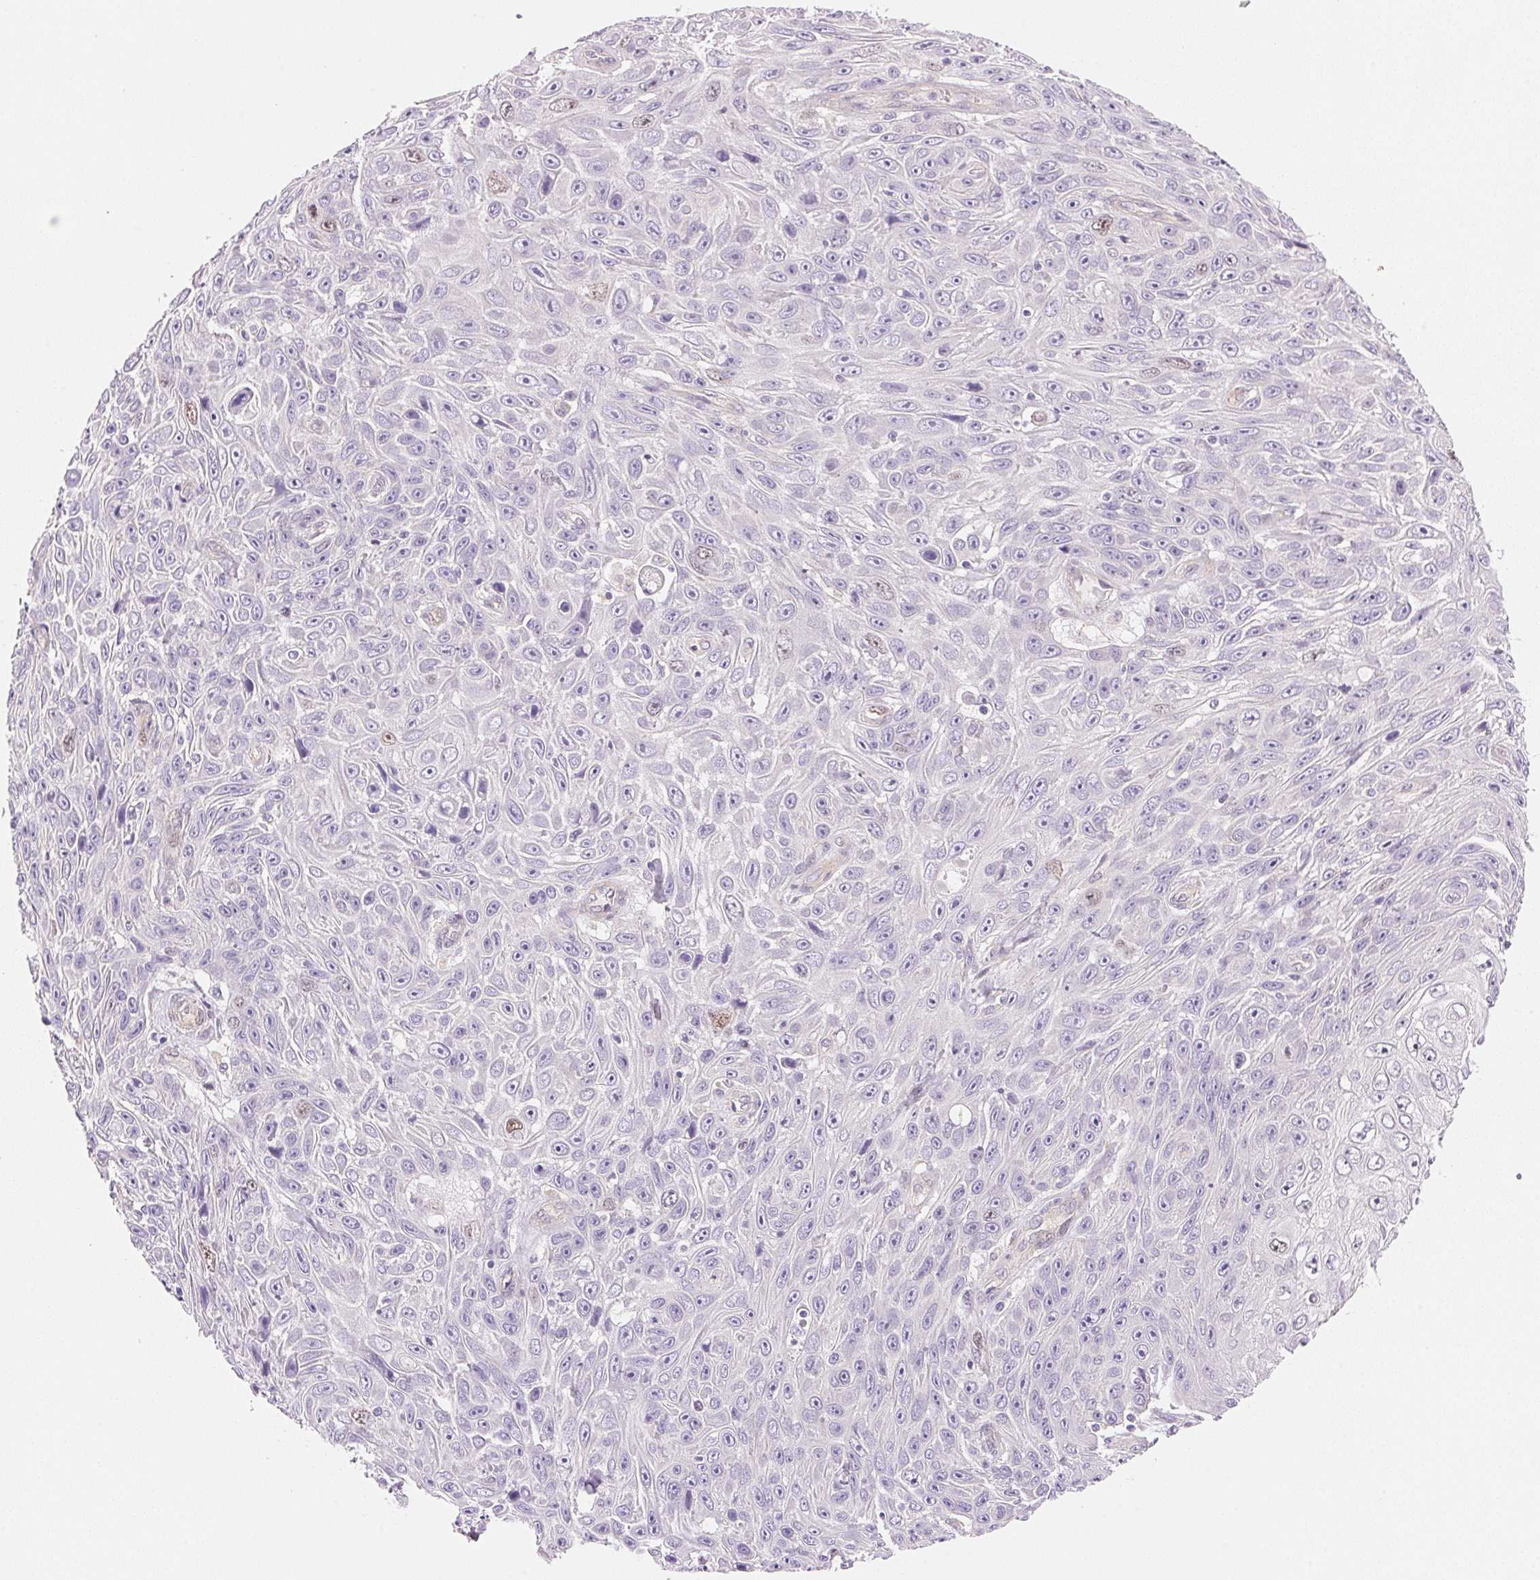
{"staining": {"intensity": "weak", "quantity": "<25%", "location": "nuclear"}, "tissue": "skin cancer", "cell_type": "Tumor cells", "image_type": "cancer", "snomed": [{"axis": "morphology", "description": "Squamous cell carcinoma, NOS"}, {"axis": "topography", "description": "Skin"}], "caption": "Protein analysis of skin cancer demonstrates no significant expression in tumor cells.", "gene": "SMTN", "patient": {"sex": "male", "age": 82}}